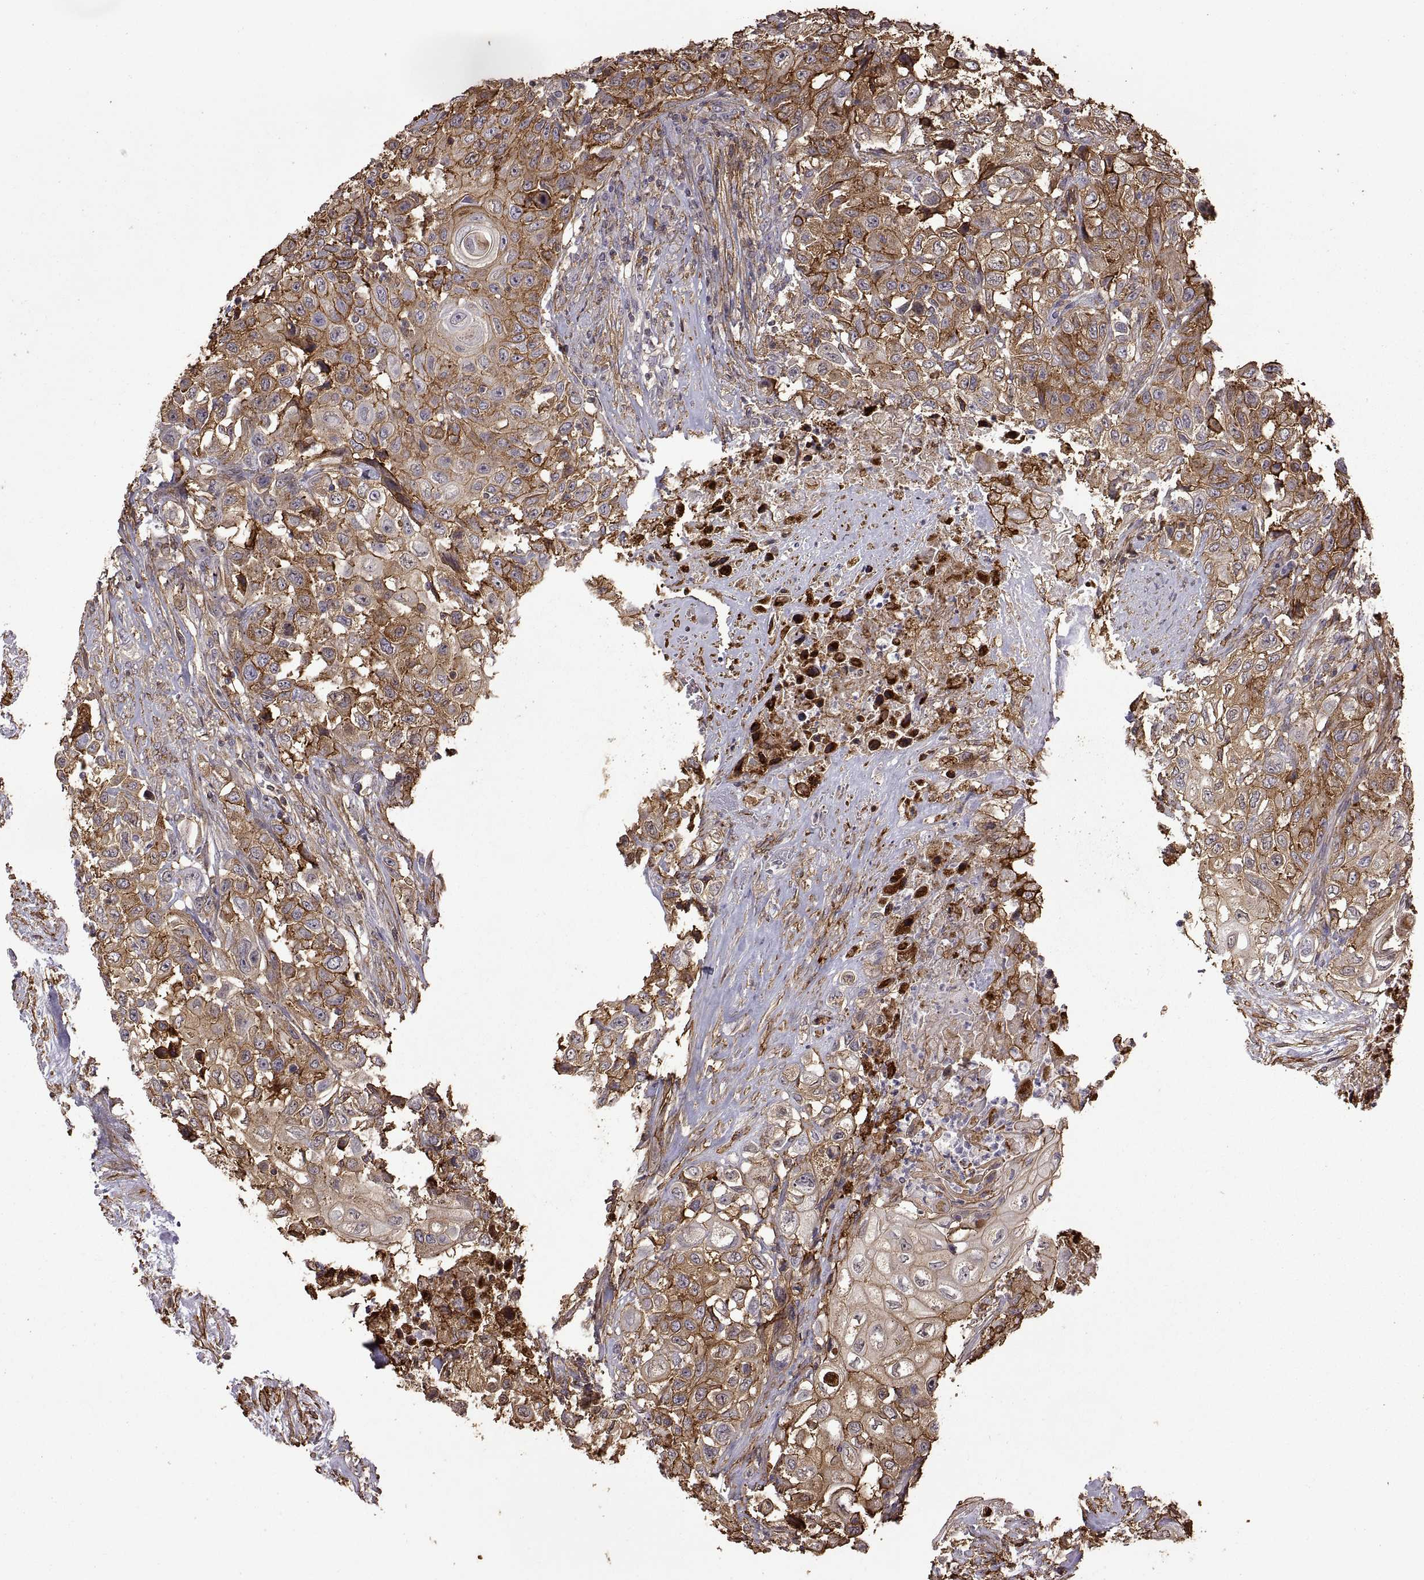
{"staining": {"intensity": "moderate", "quantity": ">75%", "location": "cytoplasmic/membranous"}, "tissue": "urothelial cancer", "cell_type": "Tumor cells", "image_type": "cancer", "snomed": [{"axis": "morphology", "description": "Urothelial carcinoma, High grade"}, {"axis": "topography", "description": "Urinary bladder"}], "caption": "Moderate cytoplasmic/membranous positivity for a protein is present in approximately >75% of tumor cells of urothelial carcinoma (high-grade) using immunohistochemistry.", "gene": "S100A10", "patient": {"sex": "female", "age": 56}}